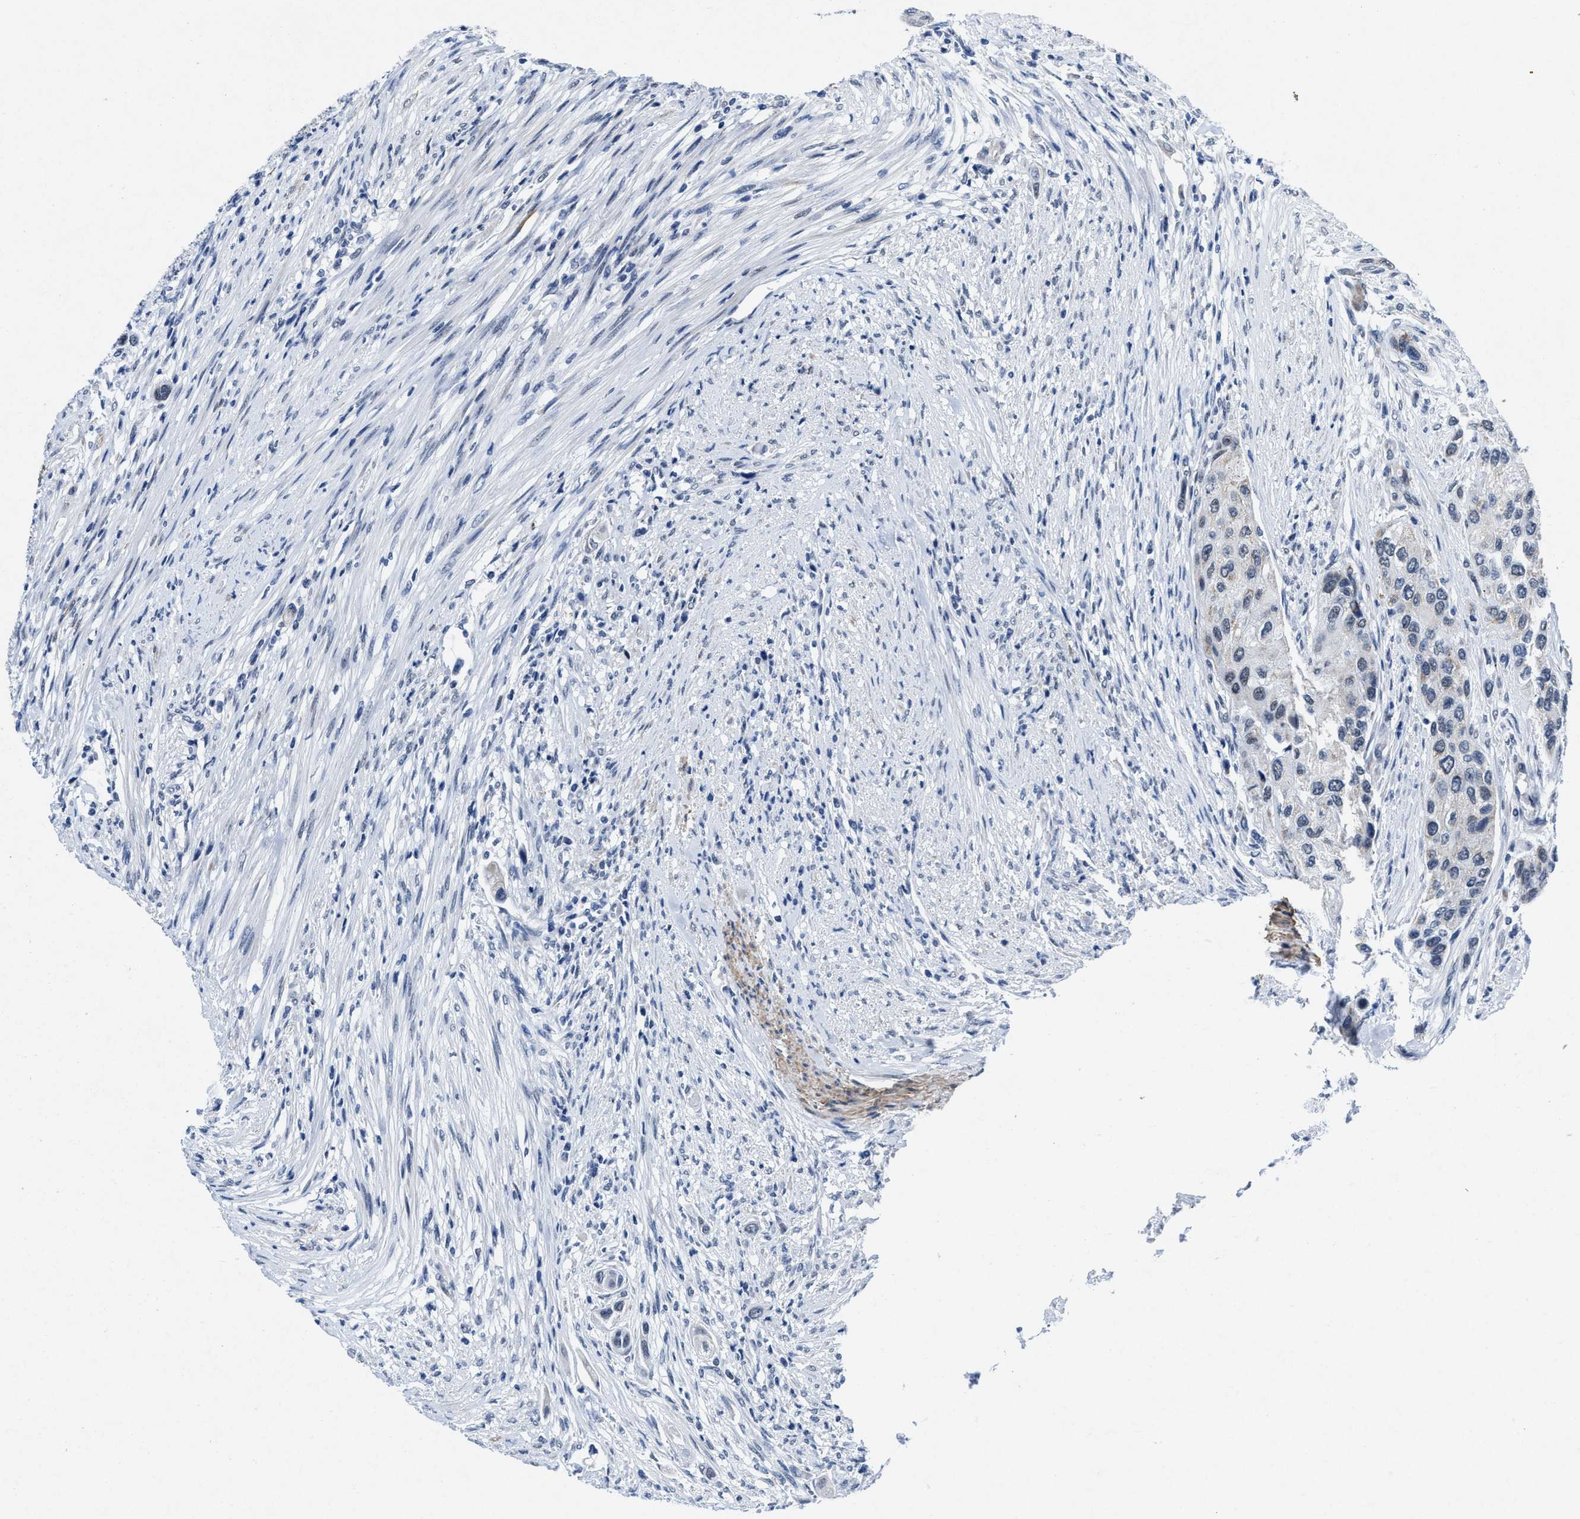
{"staining": {"intensity": "negative", "quantity": "none", "location": "none"}, "tissue": "urothelial cancer", "cell_type": "Tumor cells", "image_type": "cancer", "snomed": [{"axis": "morphology", "description": "Urothelial carcinoma, High grade"}, {"axis": "topography", "description": "Urinary bladder"}], "caption": "An image of urothelial cancer stained for a protein exhibits no brown staining in tumor cells.", "gene": "ID3", "patient": {"sex": "female", "age": 56}}